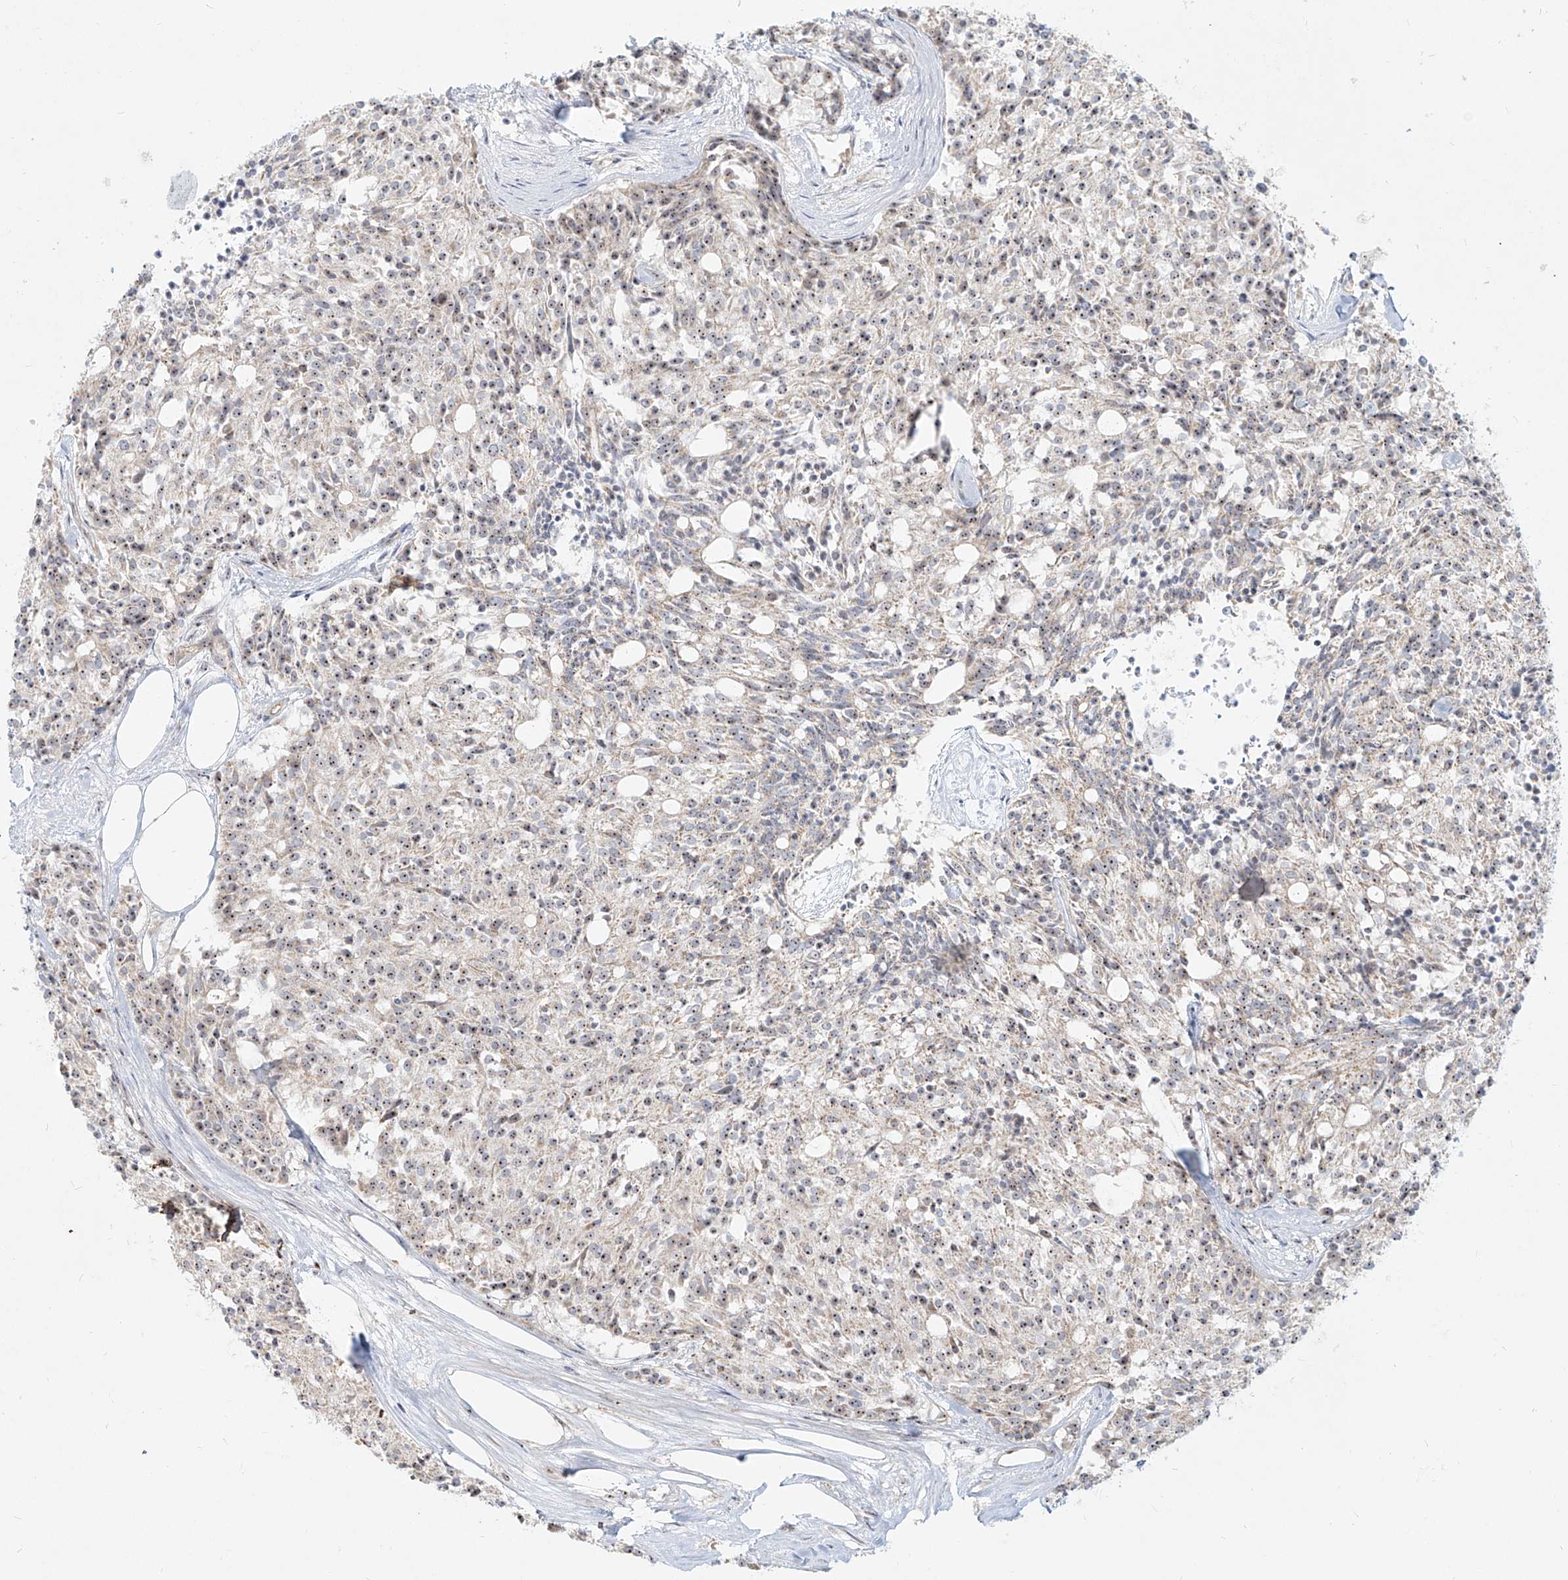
{"staining": {"intensity": "moderate", "quantity": ">75%", "location": "nuclear"}, "tissue": "carcinoid", "cell_type": "Tumor cells", "image_type": "cancer", "snomed": [{"axis": "morphology", "description": "Carcinoid, malignant, NOS"}, {"axis": "topography", "description": "Pancreas"}], "caption": "Protein positivity by IHC exhibits moderate nuclear positivity in approximately >75% of tumor cells in carcinoid.", "gene": "BYSL", "patient": {"sex": "female", "age": 54}}